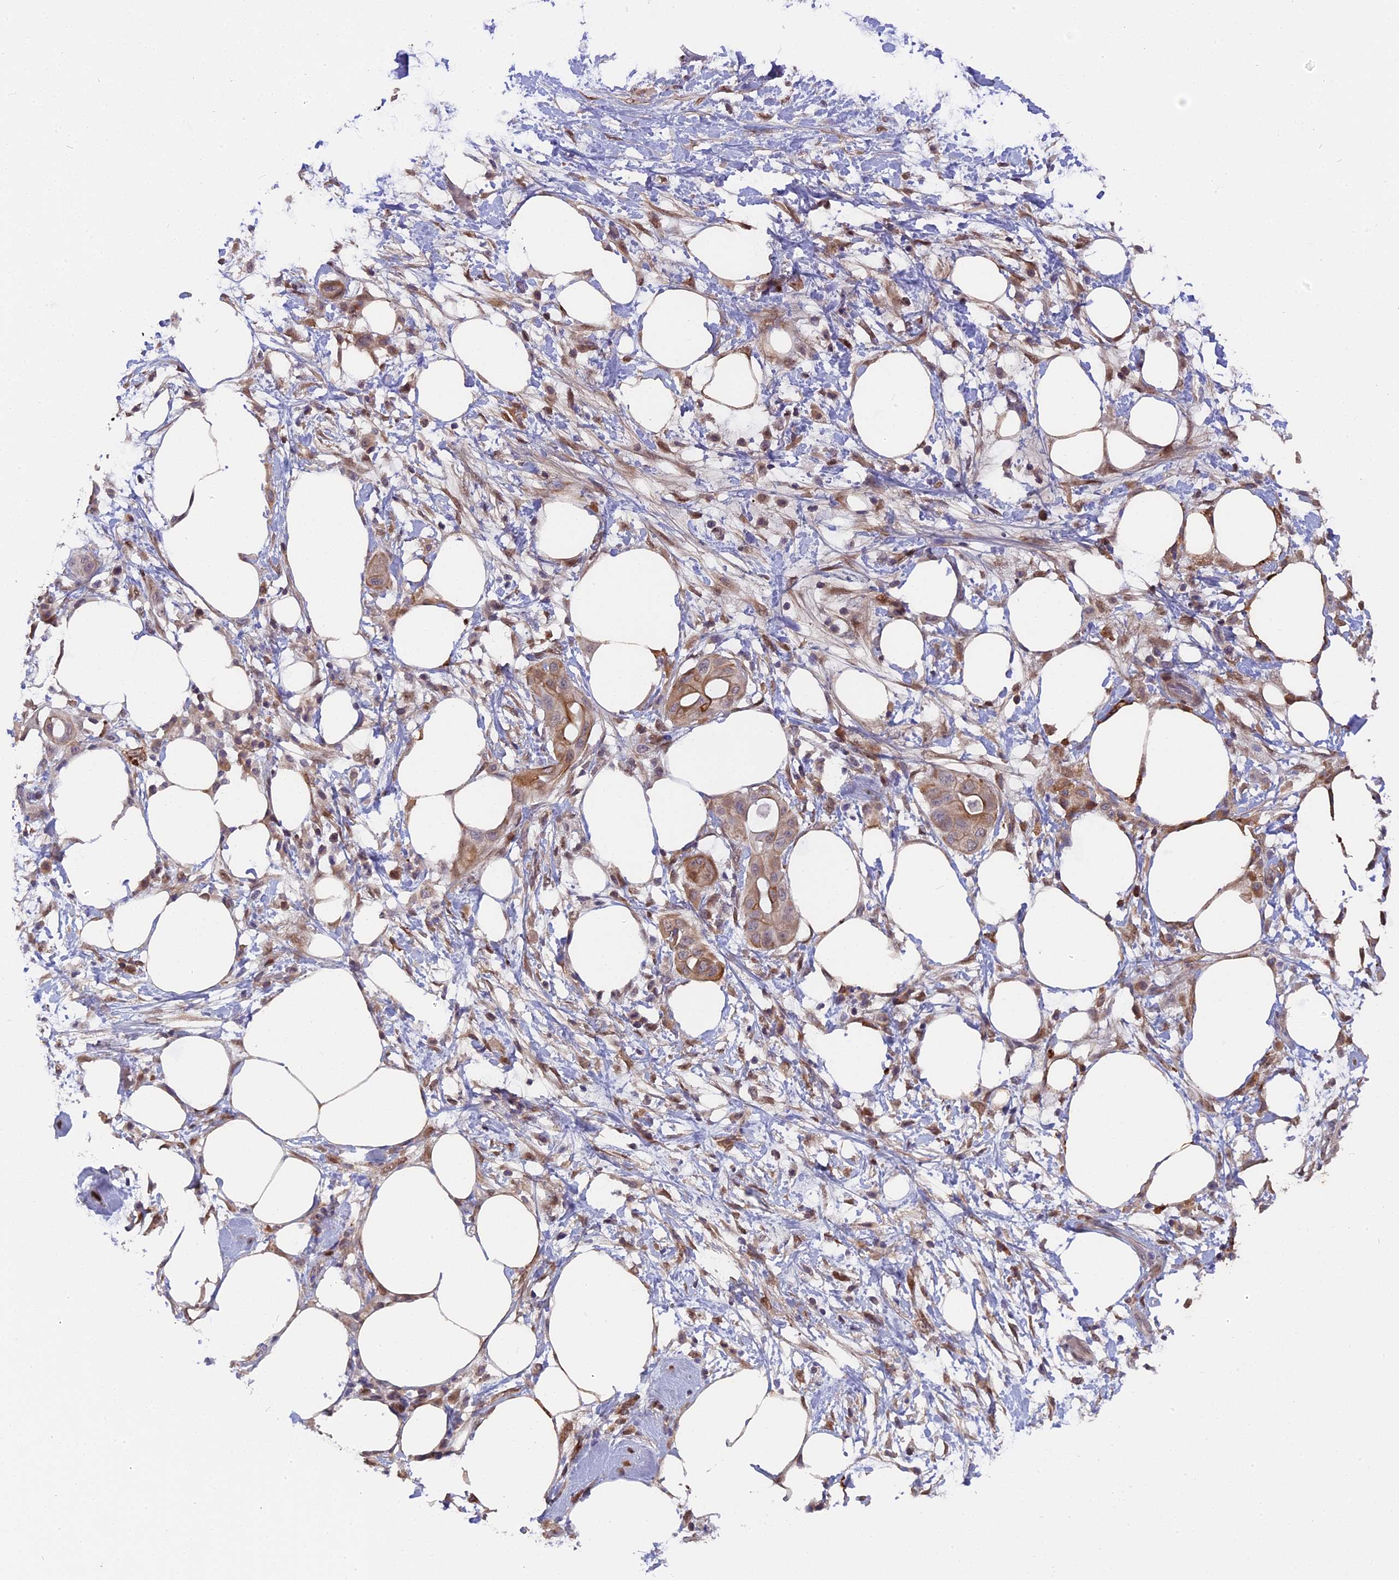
{"staining": {"intensity": "moderate", "quantity": "25%-75%", "location": "cytoplasmic/membranous"}, "tissue": "pancreatic cancer", "cell_type": "Tumor cells", "image_type": "cancer", "snomed": [{"axis": "morphology", "description": "Adenocarcinoma, NOS"}, {"axis": "topography", "description": "Pancreas"}], "caption": "Immunohistochemical staining of human pancreatic adenocarcinoma demonstrates moderate cytoplasmic/membranous protein positivity in approximately 25%-75% of tumor cells.", "gene": "PYGO1", "patient": {"sex": "male", "age": 68}}